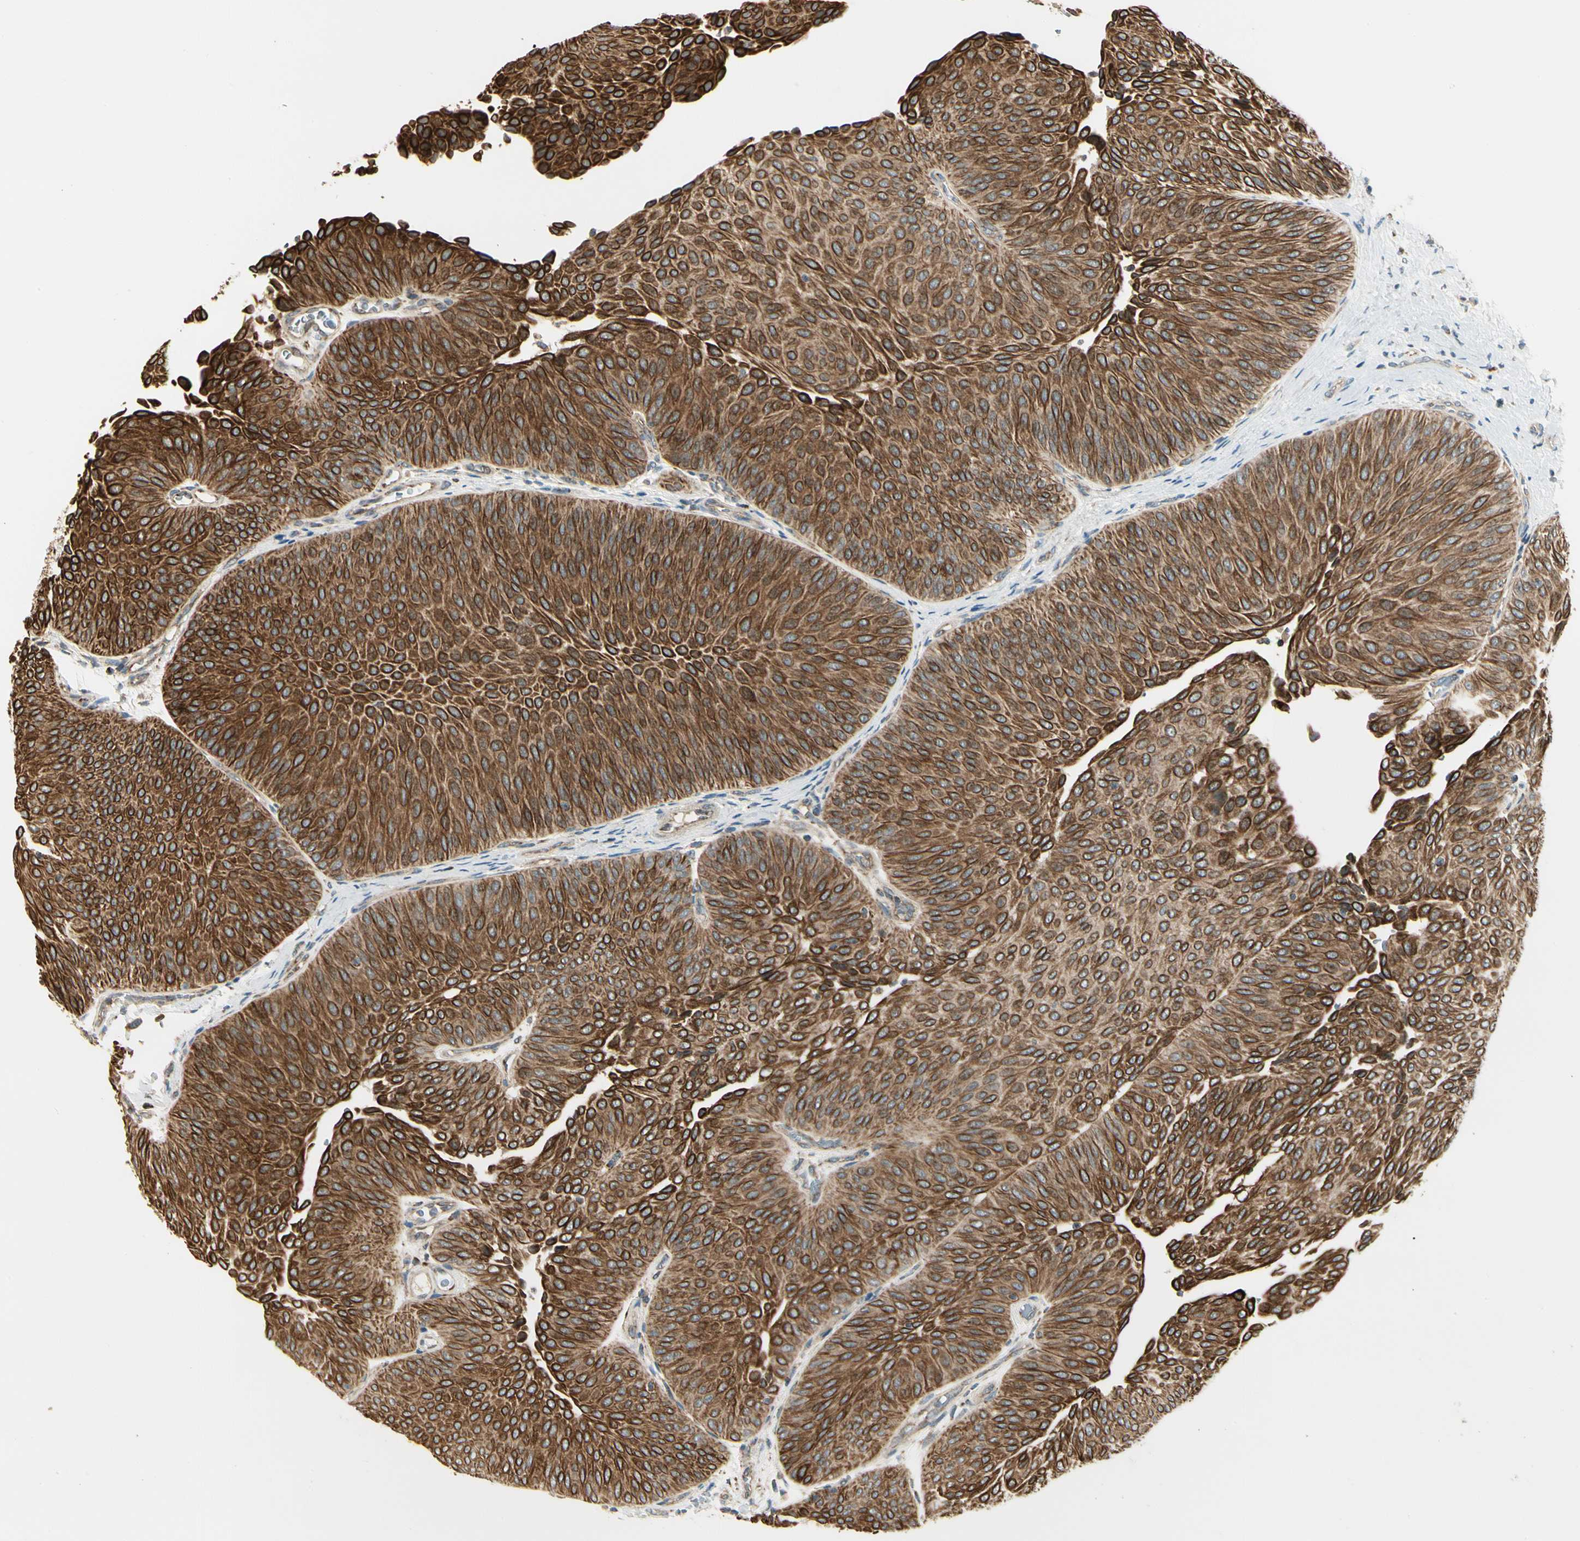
{"staining": {"intensity": "strong", "quantity": ">75%", "location": "cytoplasmic/membranous"}, "tissue": "urothelial cancer", "cell_type": "Tumor cells", "image_type": "cancer", "snomed": [{"axis": "morphology", "description": "Urothelial carcinoma, Low grade"}, {"axis": "topography", "description": "Urinary bladder"}], "caption": "Approximately >75% of tumor cells in urothelial cancer demonstrate strong cytoplasmic/membranous protein expression as visualized by brown immunohistochemical staining.", "gene": "EPHB3", "patient": {"sex": "female", "age": 60}}